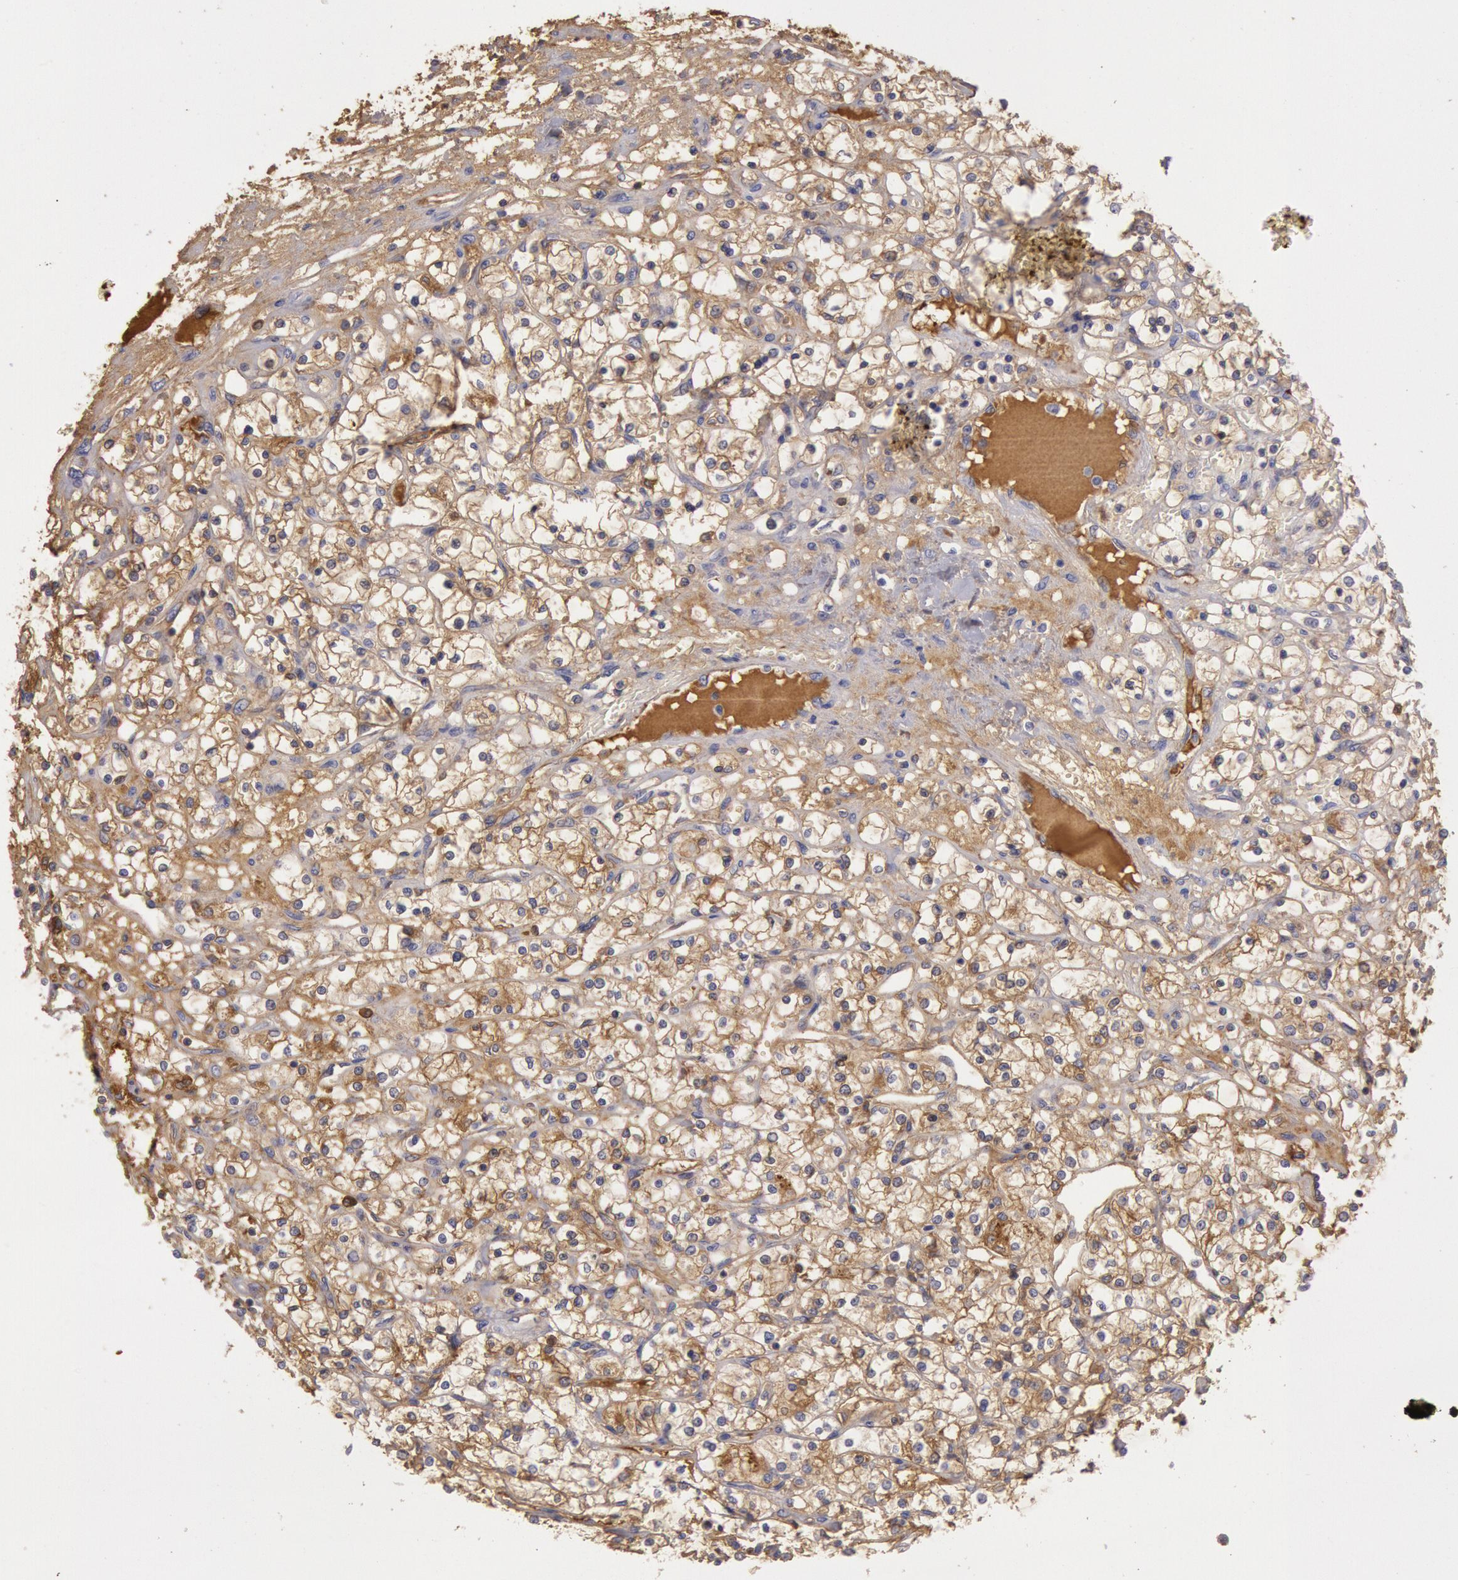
{"staining": {"intensity": "moderate", "quantity": "25%-75%", "location": "cytoplasmic/membranous"}, "tissue": "renal cancer", "cell_type": "Tumor cells", "image_type": "cancer", "snomed": [{"axis": "morphology", "description": "Adenocarcinoma, NOS"}, {"axis": "topography", "description": "Kidney"}], "caption": "Moderate cytoplasmic/membranous positivity is present in approximately 25%-75% of tumor cells in renal cancer (adenocarcinoma).", "gene": "IGHG1", "patient": {"sex": "male", "age": 61}}